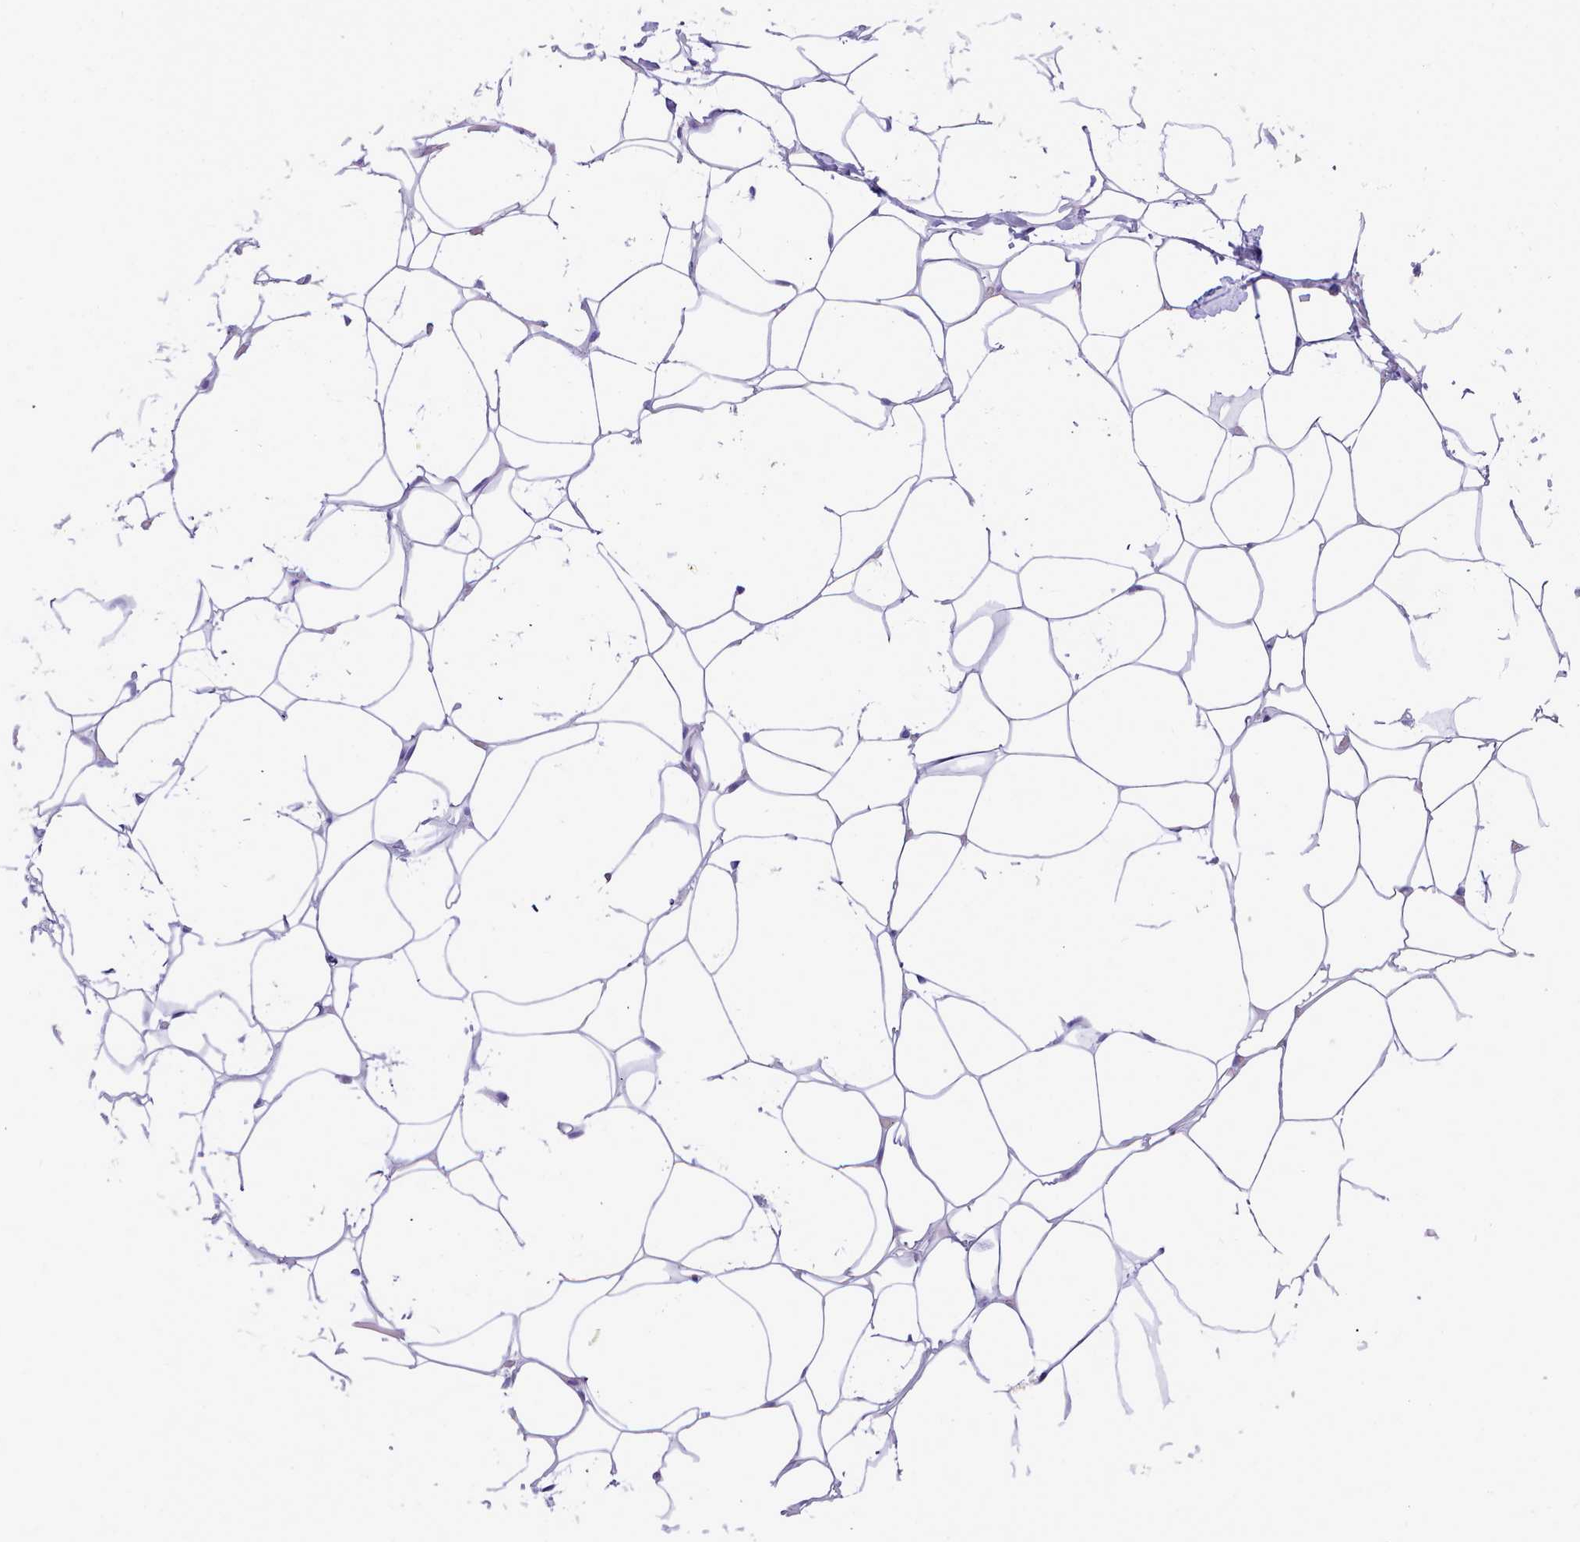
{"staining": {"intensity": "negative", "quantity": "none", "location": "none"}, "tissue": "adipose tissue", "cell_type": "Adipocytes", "image_type": "normal", "snomed": [{"axis": "morphology", "description": "Normal tissue, NOS"}, {"axis": "topography", "description": "Breast"}], "caption": "Immunohistochemistry of normal human adipose tissue demonstrates no staining in adipocytes.", "gene": "LRRC37A2", "patient": {"sex": "female", "age": 26}}